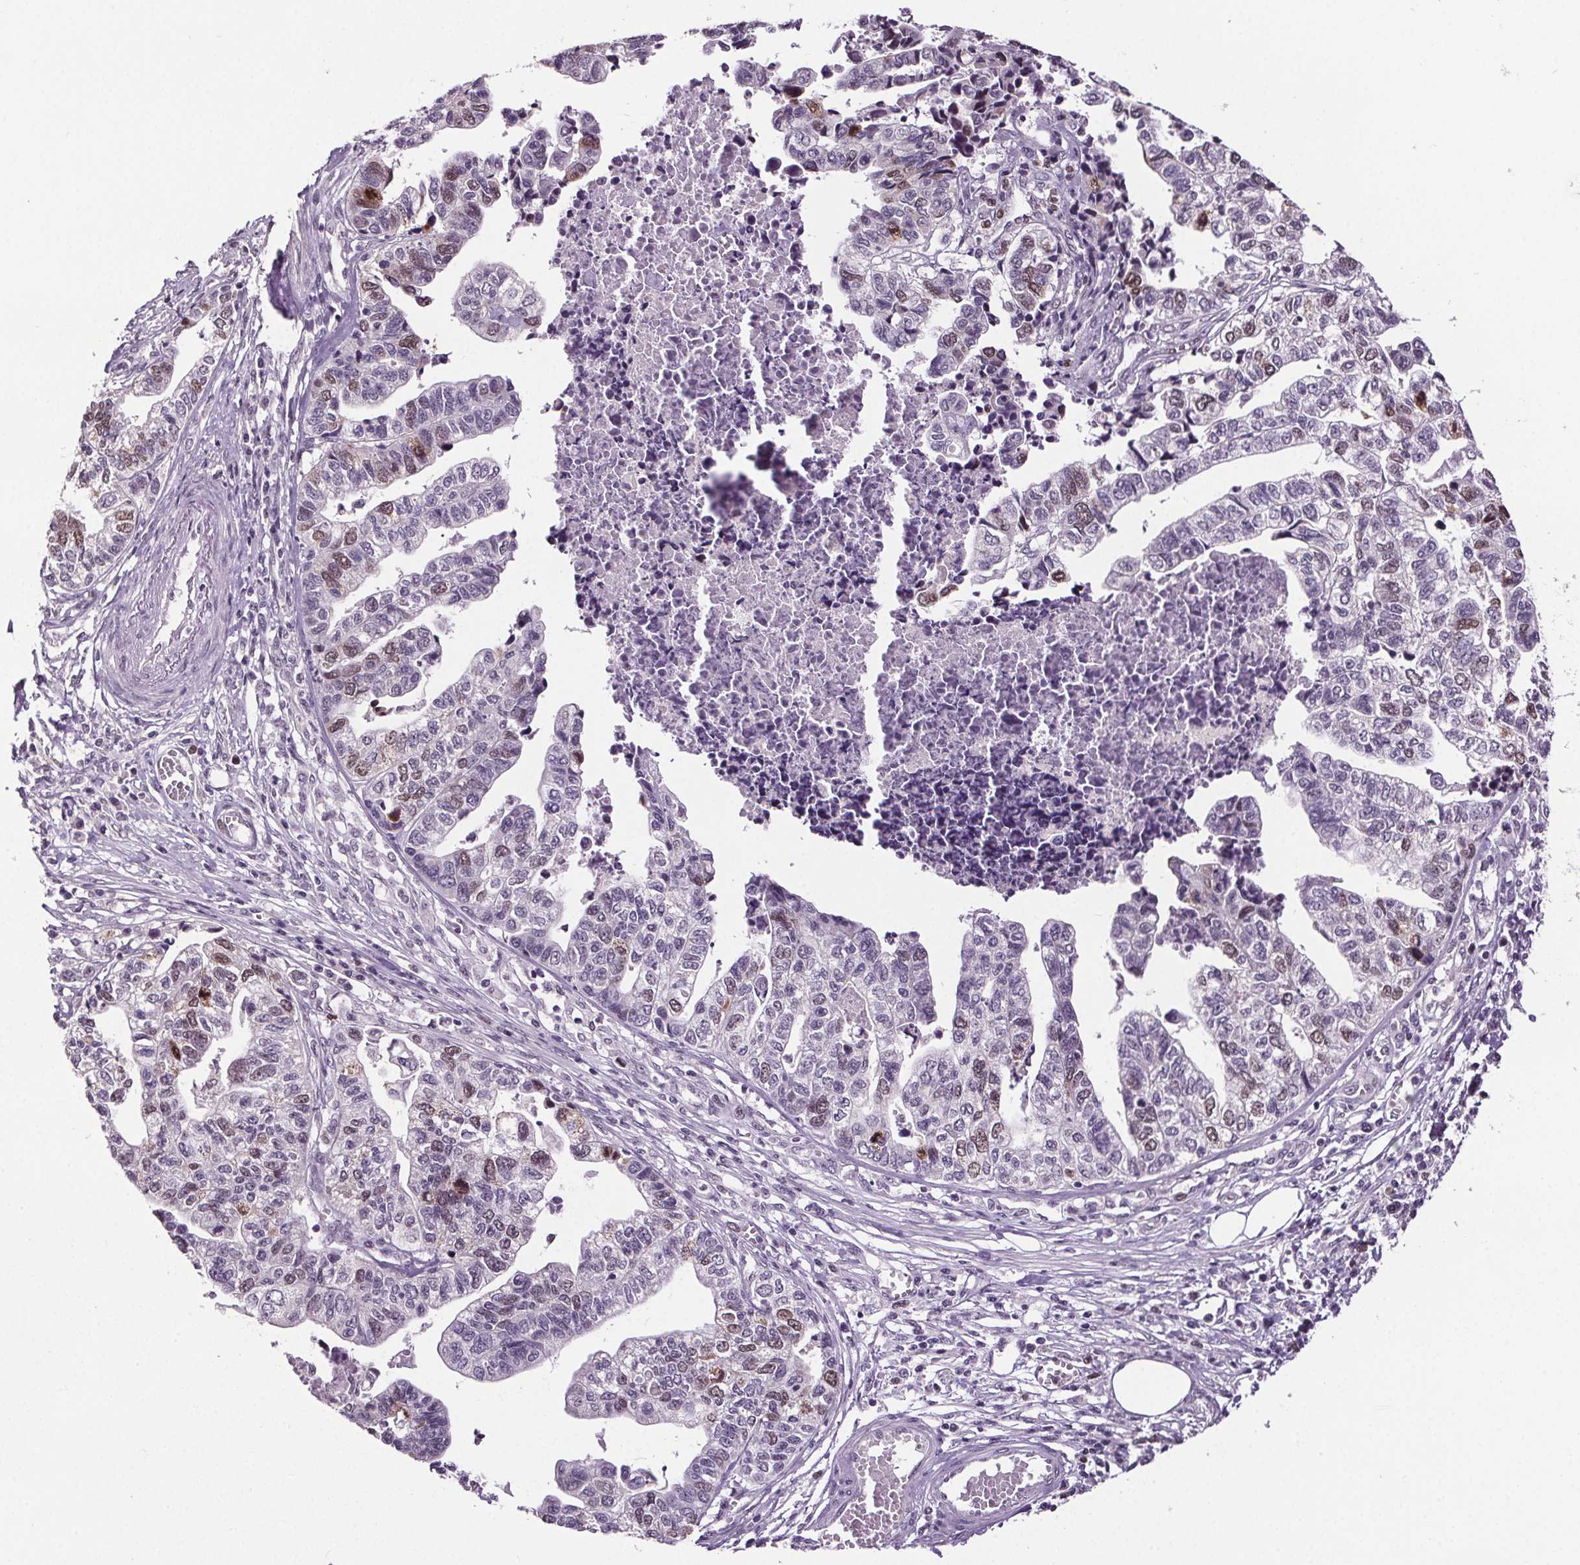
{"staining": {"intensity": "strong", "quantity": "<25%", "location": "nuclear"}, "tissue": "stomach cancer", "cell_type": "Tumor cells", "image_type": "cancer", "snomed": [{"axis": "morphology", "description": "Adenocarcinoma, NOS"}, {"axis": "topography", "description": "Stomach, upper"}], "caption": "Stomach cancer (adenocarcinoma) stained for a protein (brown) exhibits strong nuclear positive staining in approximately <25% of tumor cells.", "gene": "CENPF", "patient": {"sex": "female", "age": 67}}